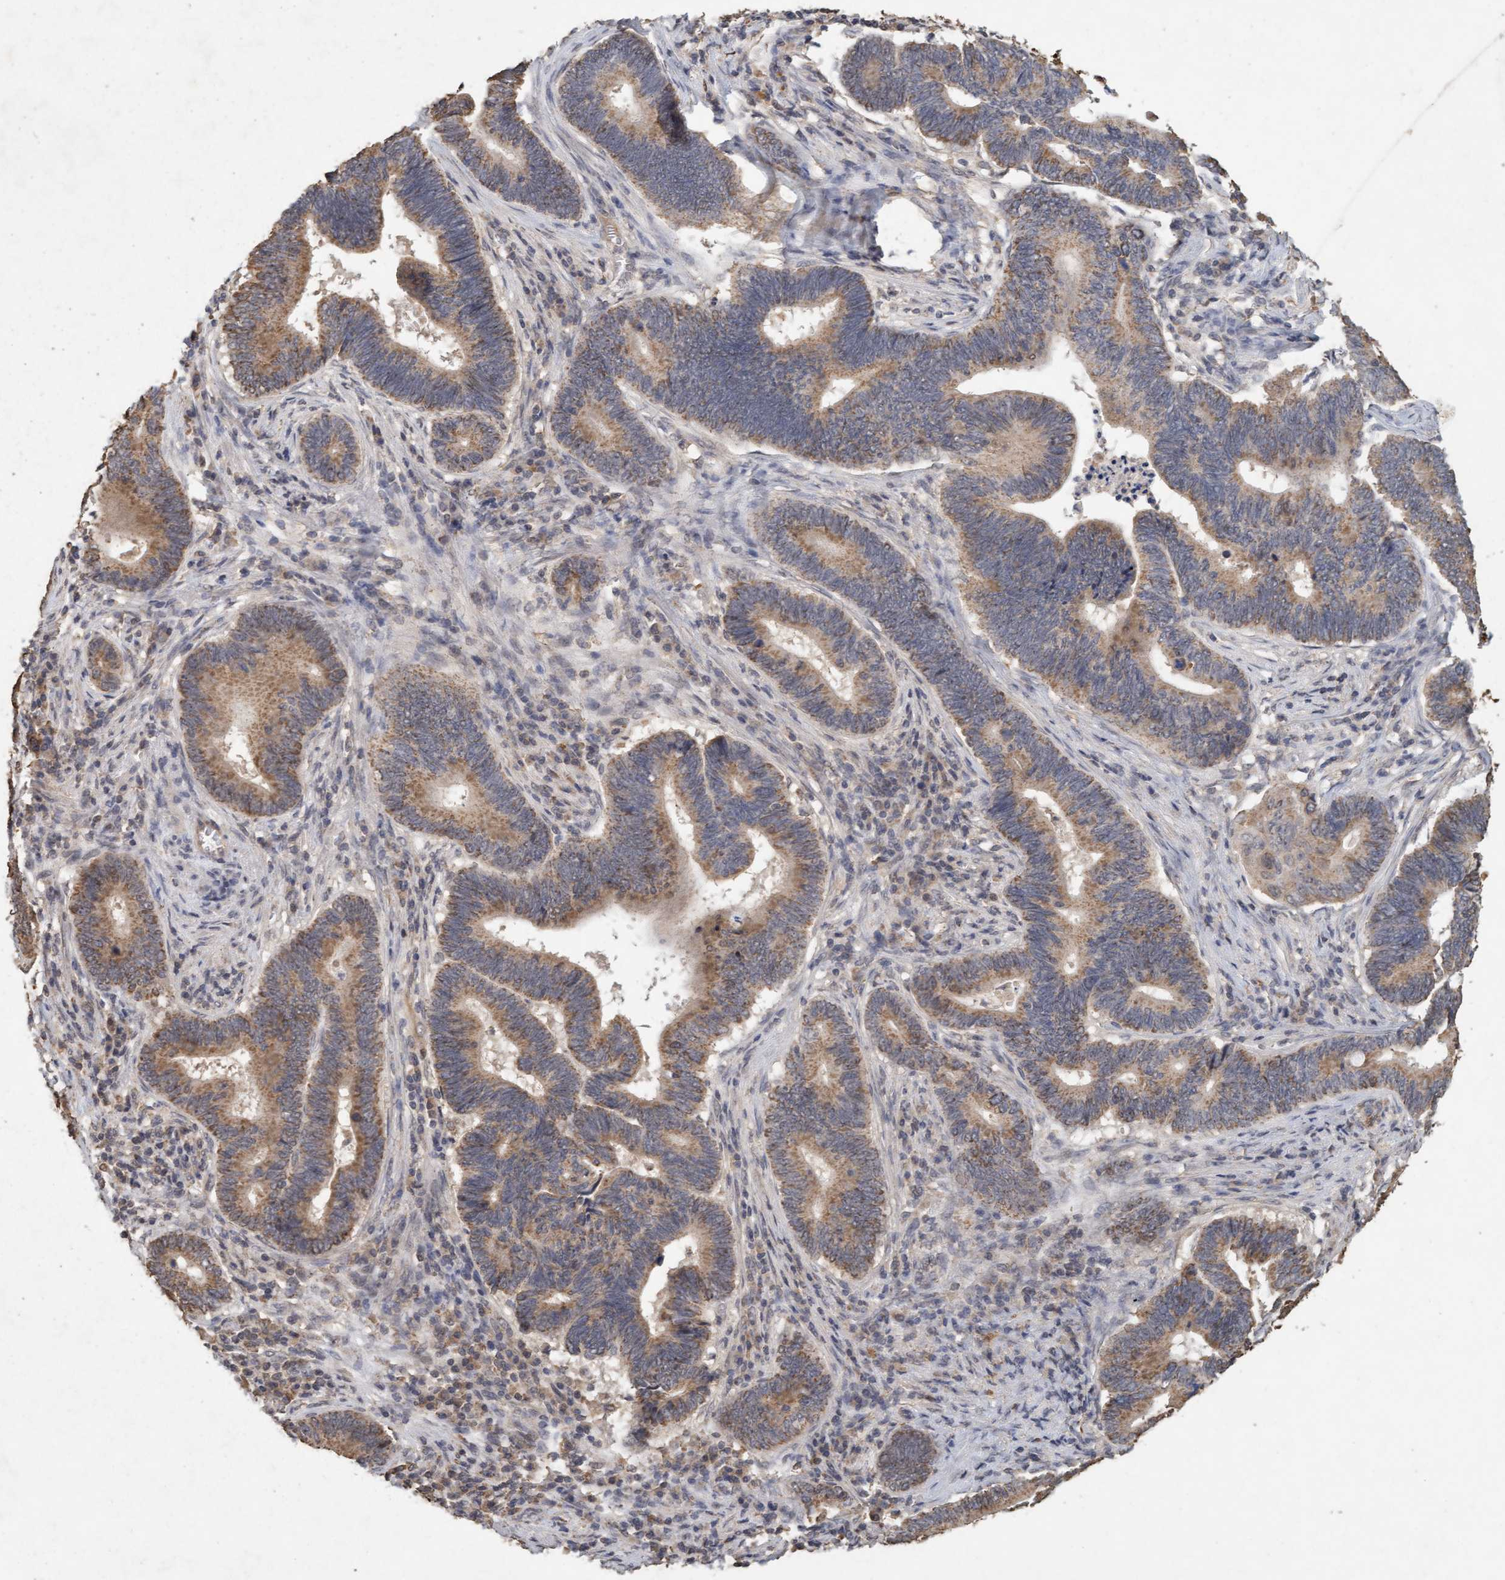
{"staining": {"intensity": "moderate", "quantity": ">75%", "location": "cytoplasmic/membranous"}, "tissue": "pancreatic cancer", "cell_type": "Tumor cells", "image_type": "cancer", "snomed": [{"axis": "morphology", "description": "Adenocarcinoma, NOS"}, {"axis": "topography", "description": "Pancreas"}], "caption": "Protein analysis of pancreatic cancer (adenocarcinoma) tissue exhibits moderate cytoplasmic/membranous positivity in about >75% of tumor cells.", "gene": "VSIG8", "patient": {"sex": "female", "age": 70}}